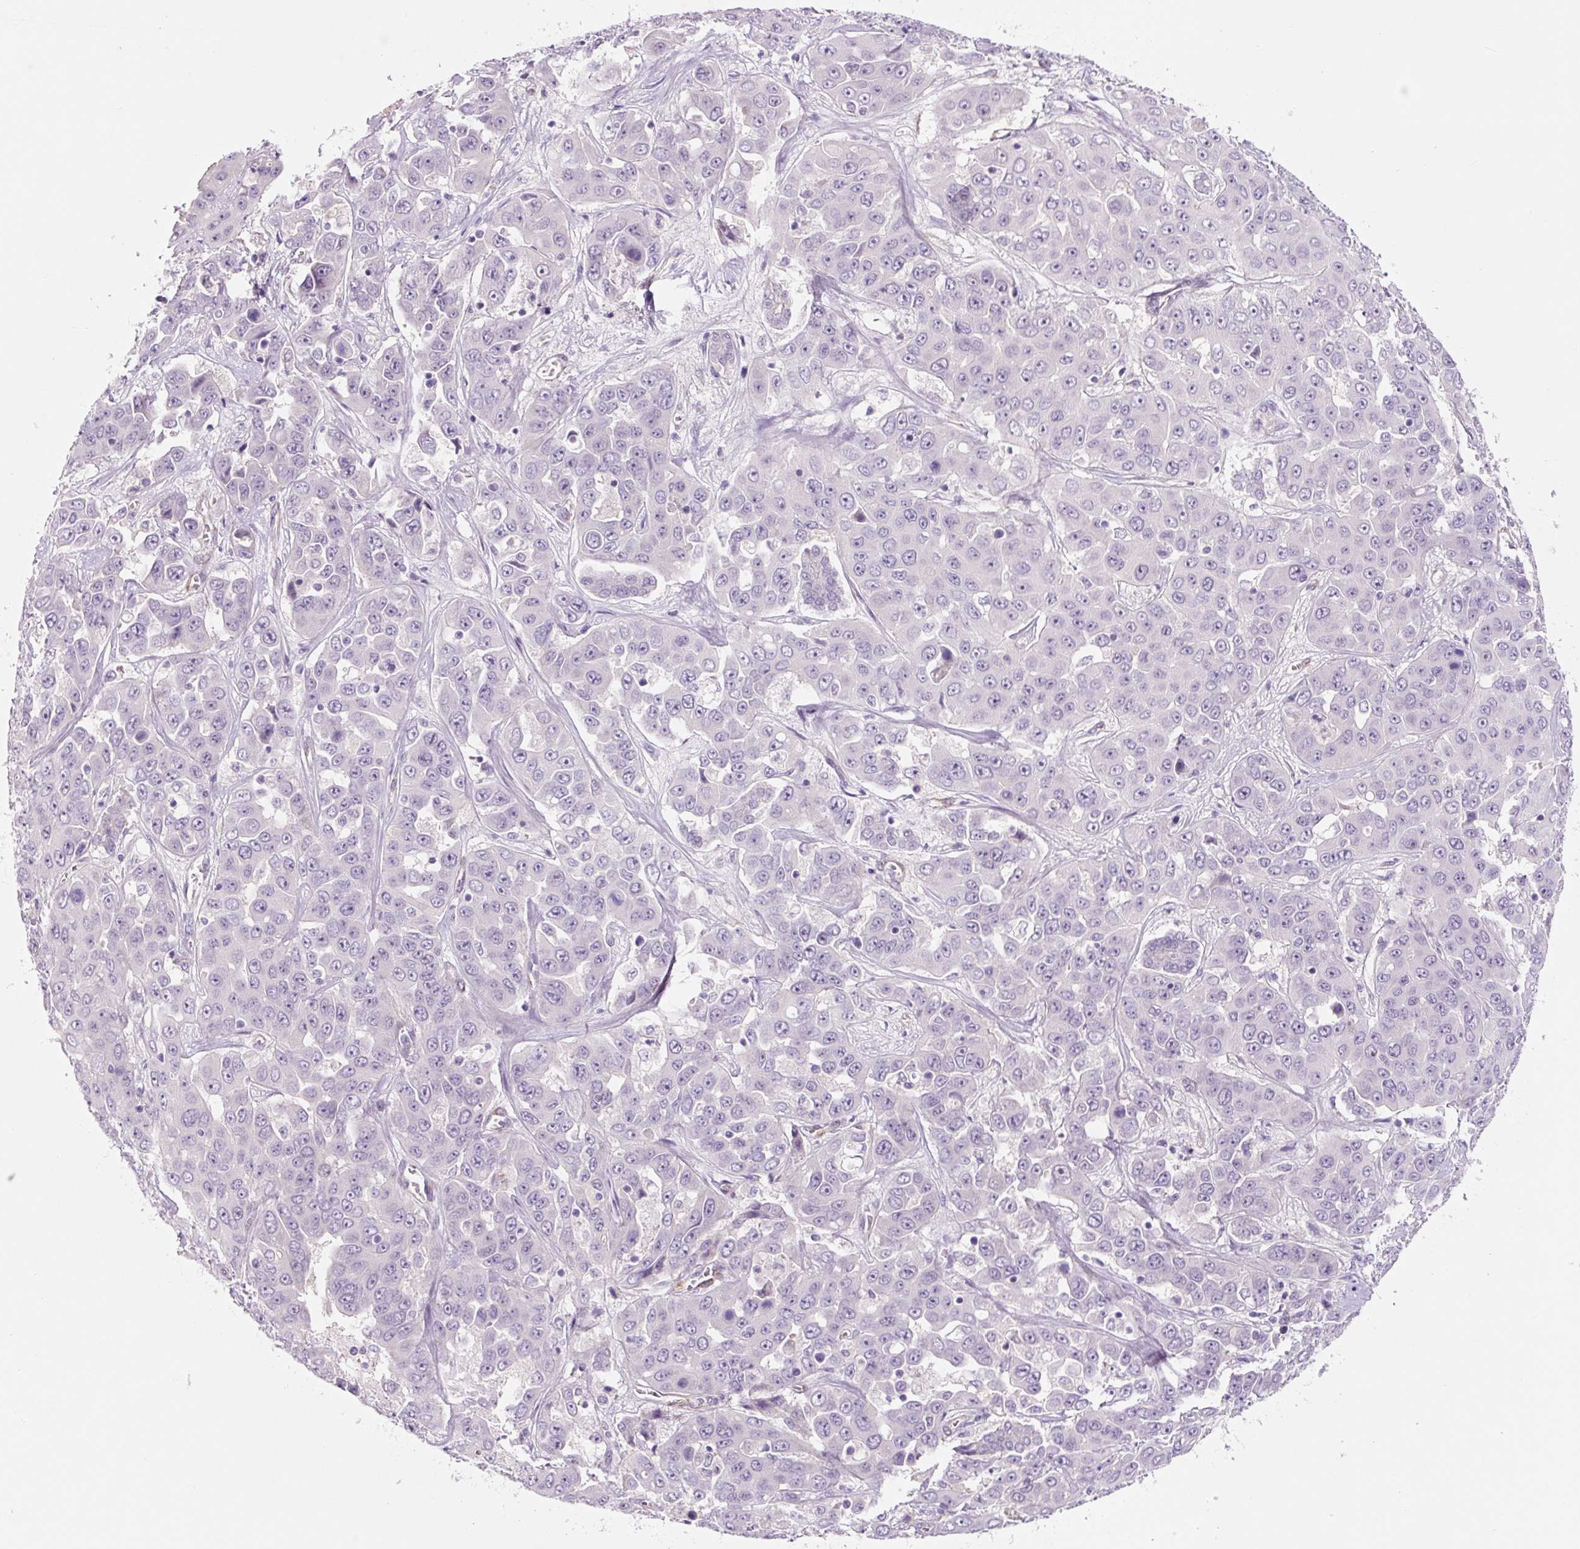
{"staining": {"intensity": "negative", "quantity": "none", "location": "none"}, "tissue": "liver cancer", "cell_type": "Tumor cells", "image_type": "cancer", "snomed": [{"axis": "morphology", "description": "Cholangiocarcinoma"}, {"axis": "topography", "description": "Liver"}], "caption": "DAB immunohistochemical staining of liver cancer exhibits no significant staining in tumor cells. (DAB (3,3'-diaminobenzidine) immunohistochemistry with hematoxylin counter stain).", "gene": "CCL25", "patient": {"sex": "female", "age": 52}}